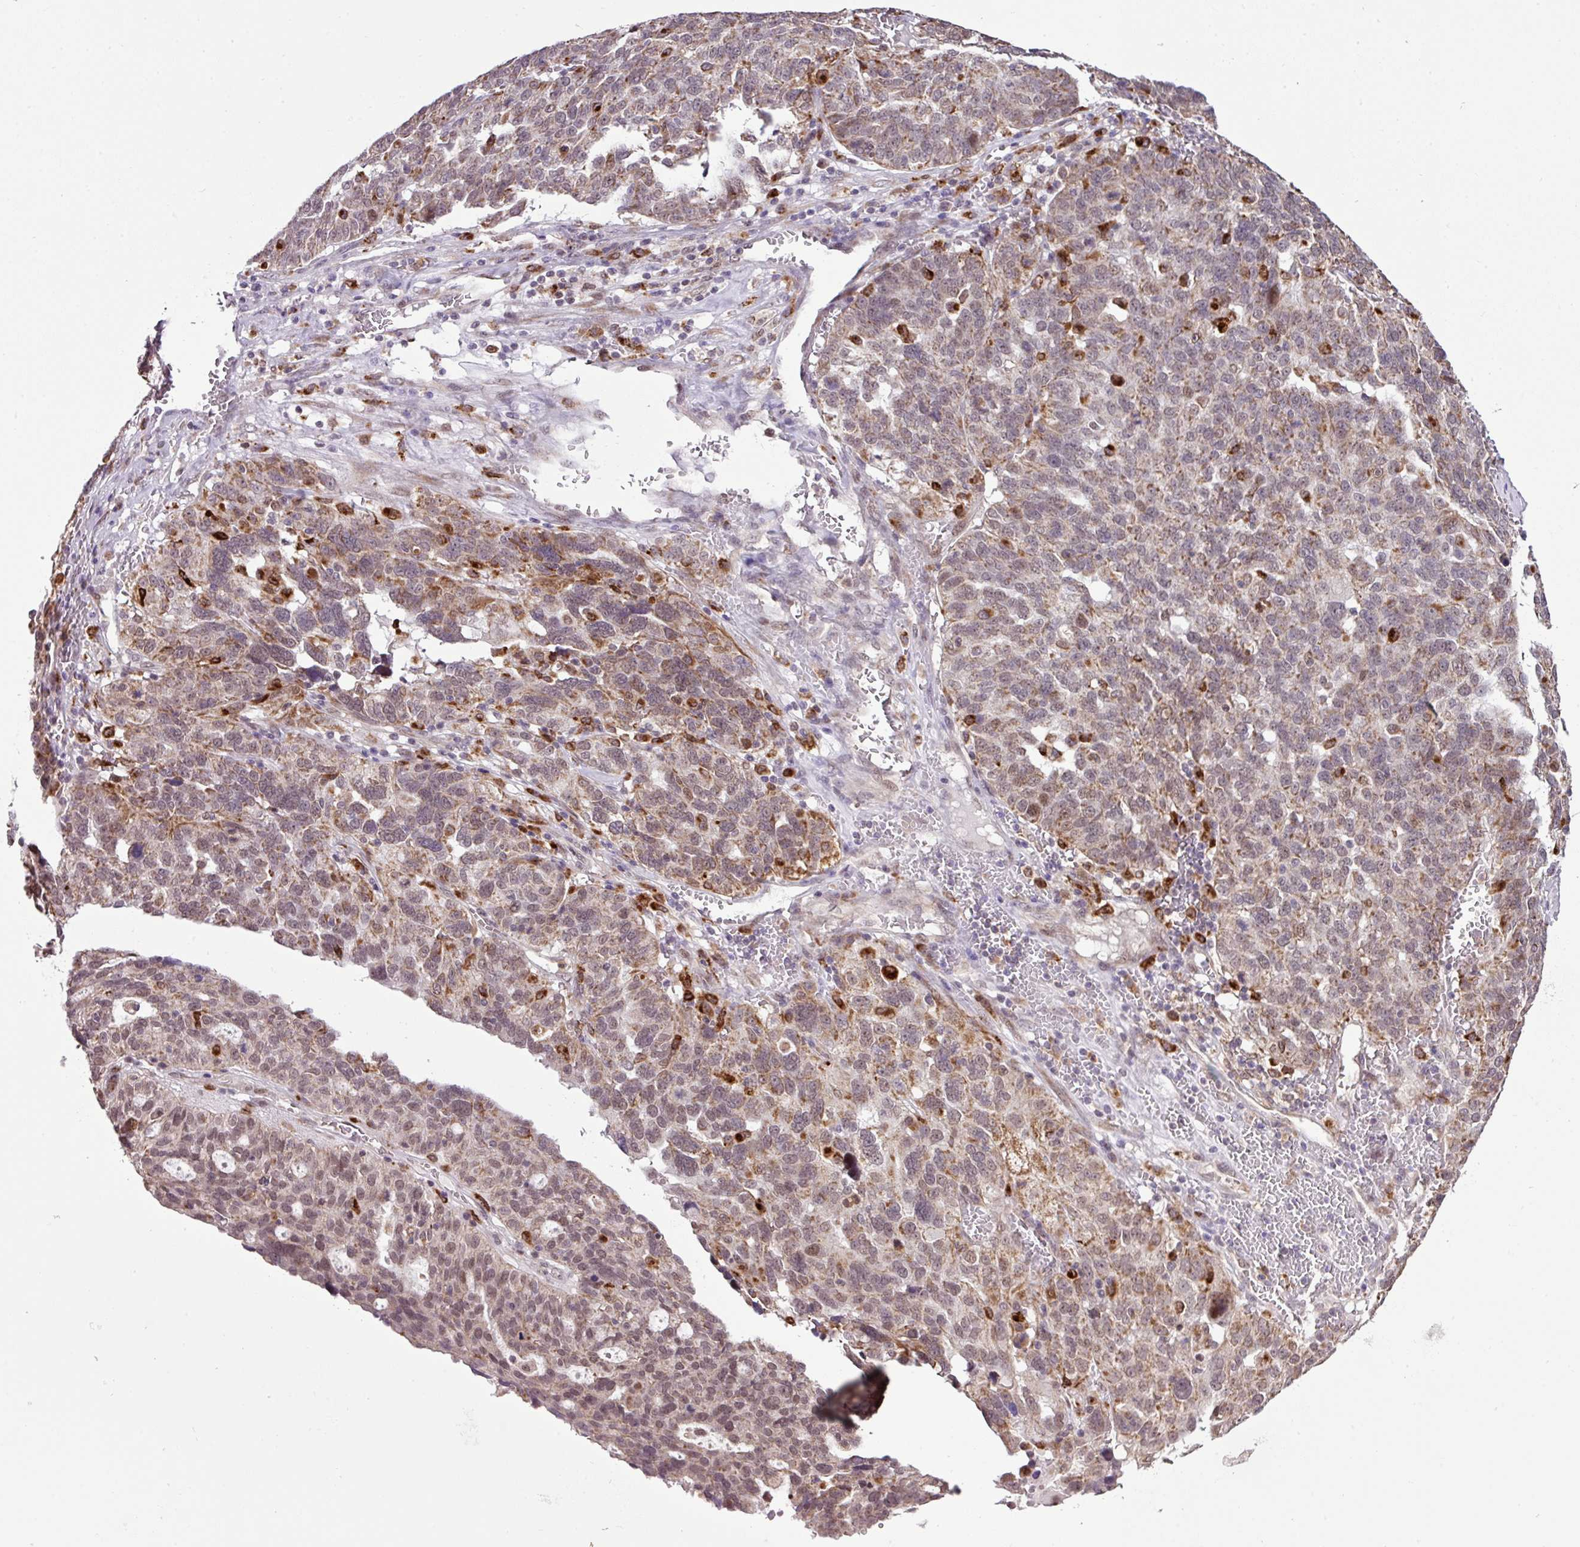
{"staining": {"intensity": "moderate", "quantity": ">75%", "location": "cytoplasmic/membranous,nuclear"}, "tissue": "ovarian cancer", "cell_type": "Tumor cells", "image_type": "cancer", "snomed": [{"axis": "morphology", "description": "Cystadenocarcinoma, serous, NOS"}, {"axis": "topography", "description": "Ovary"}], "caption": "Human ovarian cancer stained for a protein (brown) demonstrates moderate cytoplasmic/membranous and nuclear positive expression in approximately >75% of tumor cells.", "gene": "SMCO4", "patient": {"sex": "female", "age": 59}}